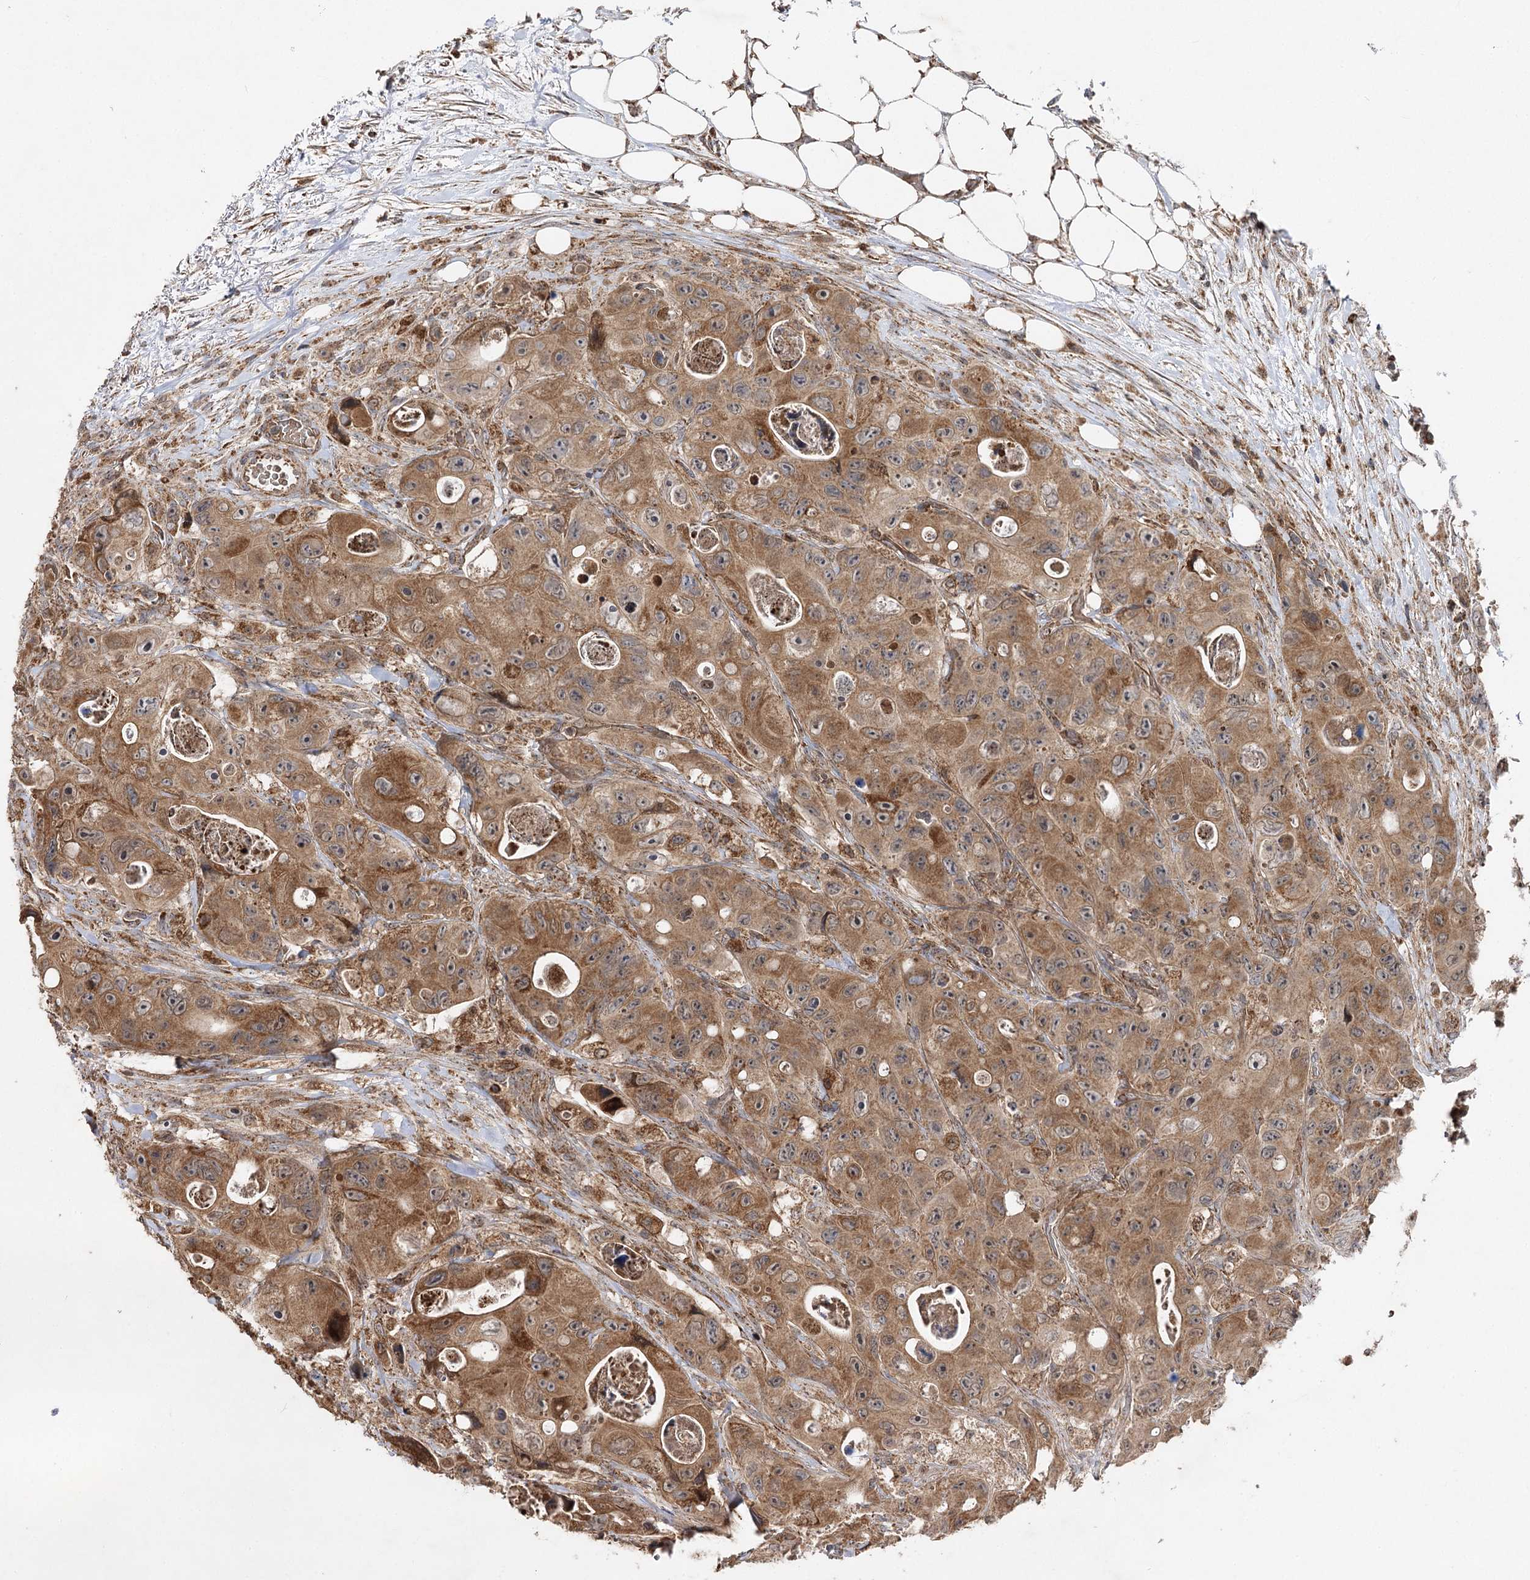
{"staining": {"intensity": "moderate", "quantity": ">75%", "location": "cytoplasmic/membranous"}, "tissue": "colorectal cancer", "cell_type": "Tumor cells", "image_type": "cancer", "snomed": [{"axis": "morphology", "description": "Adenocarcinoma, NOS"}, {"axis": "topography", "description": "Colon"}], "caption": "This histopathology image reveals immunohistochemistry staining of human colorectal cancer (adenocarcinoma), with medium moderate cytoplasmic/membranous expression in about >75% of tumor cells.", "gene": "MINDY3", "patient": {"sex": "female", "age": 46}}